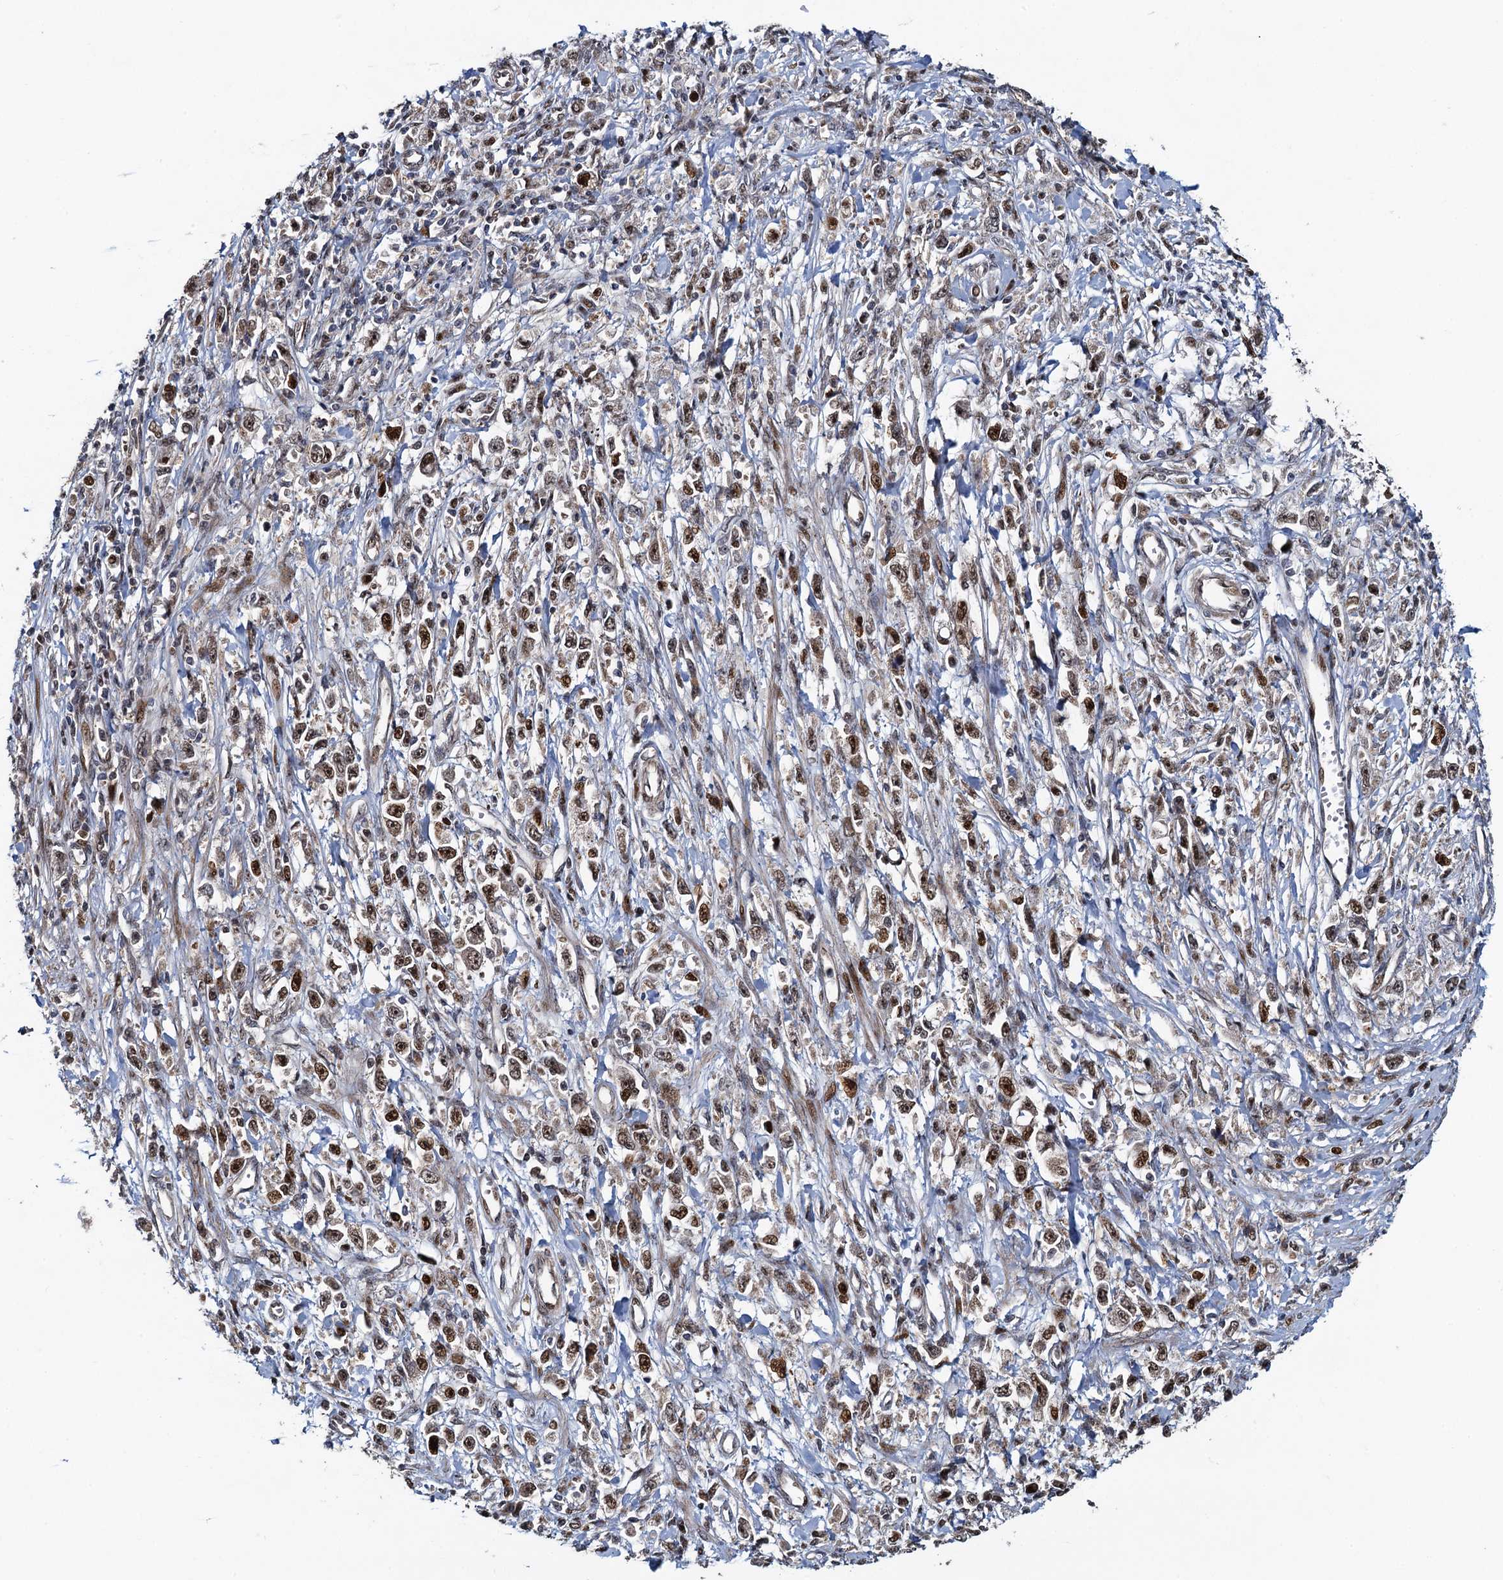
{"staining": {"intensity": "moderate", "quantity": ">75%", "location": "nuclear"}, "tissue": "stomach cancer", "cell_type": "Tumor cells", "image_type": "cancer", "snomed": [{"axis": "morphology", "description": "Adenocarcinoma, NOS"}, {"axis": "topography", "description": "Stomach"}], "caption": "The photomicrograph reveals staining of adenocarcinoma (stomach), revealing moderate nuclear protein expression (brown color) within tumor cells.", "gene": "ATOSA", "patient": {"sex": "female", "age": 59}}